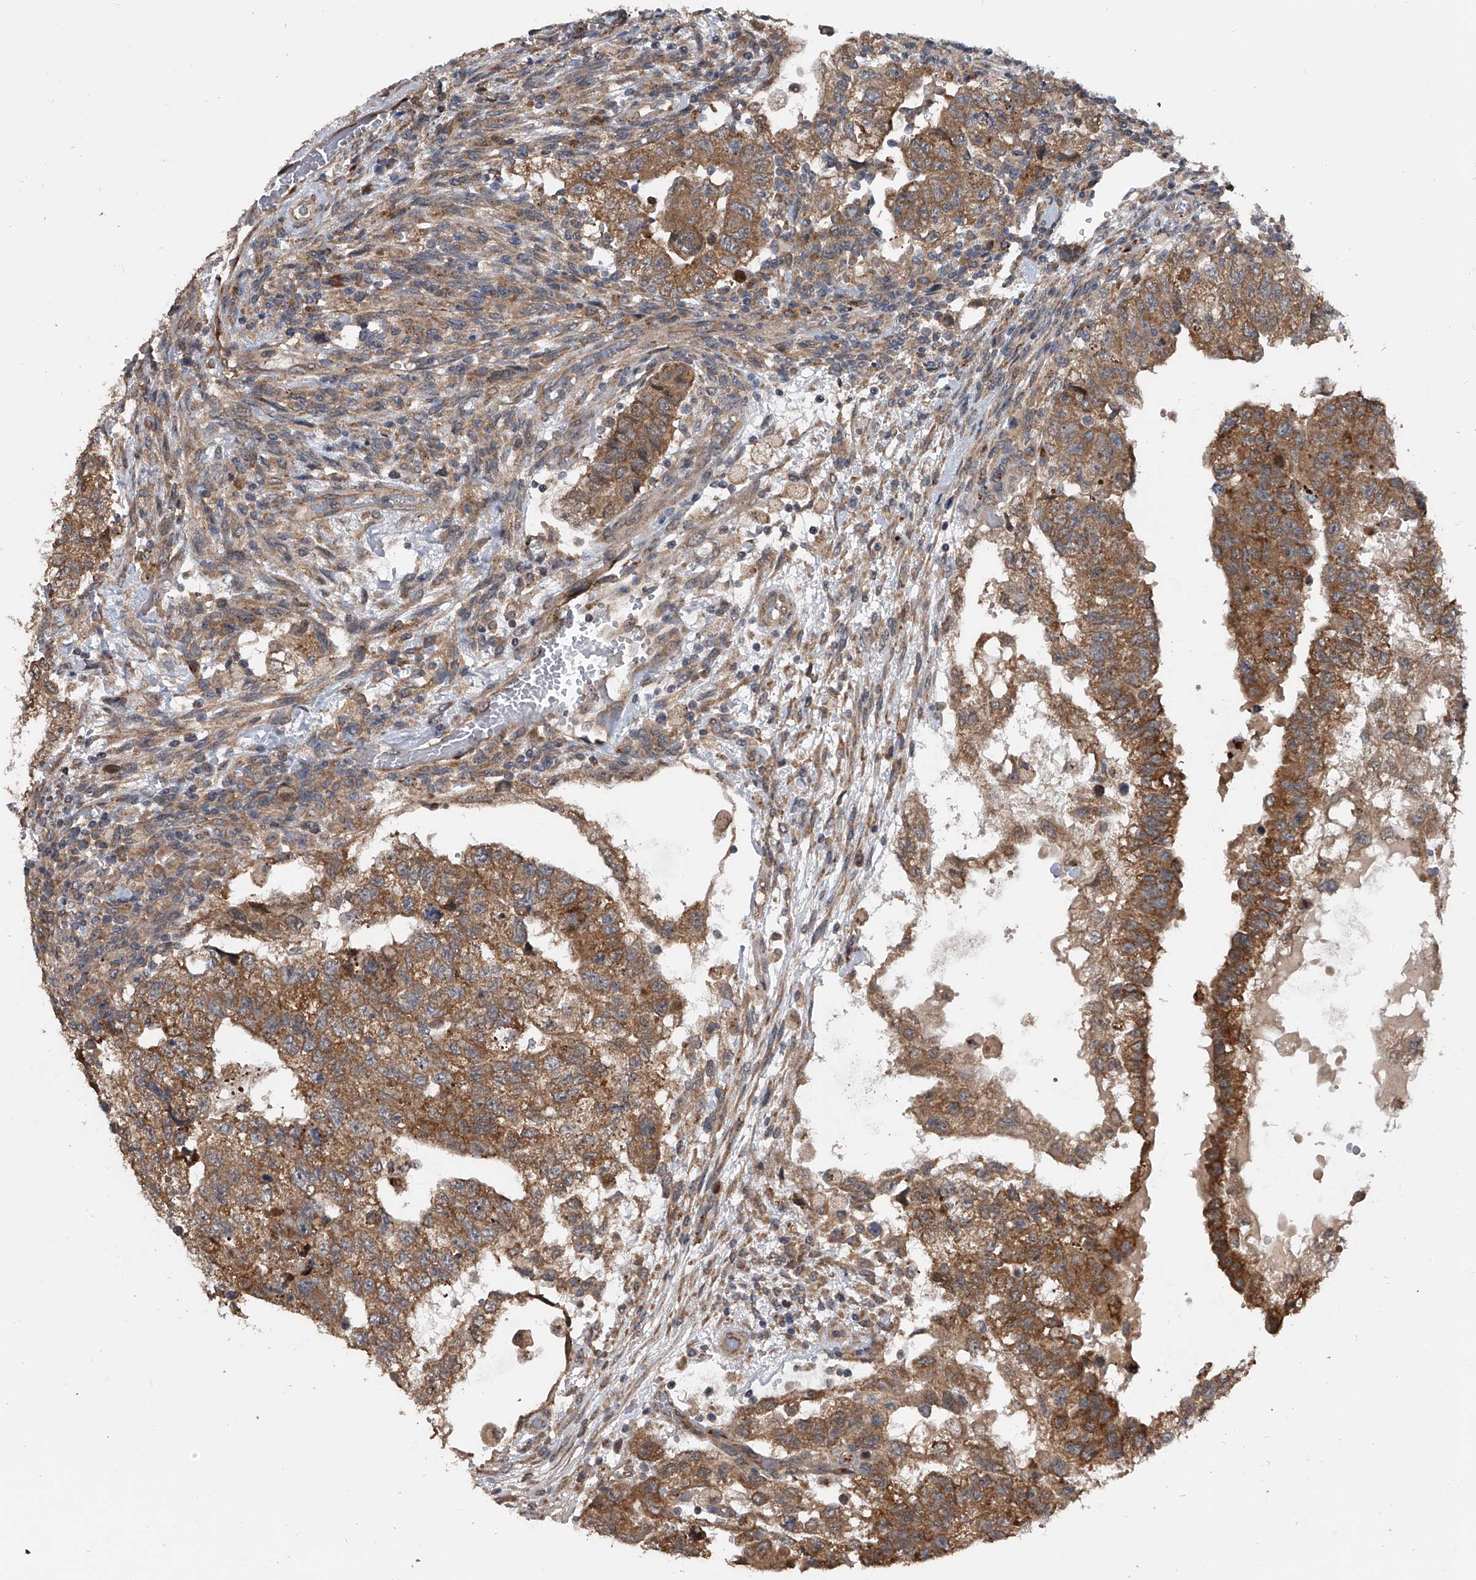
{"staining": {"intensity": "moderate", "quantity": ">75%", "location": "cytoplasmic/membranous"}, "tissue": "testis cancer", "cell_type": "Tumor cells", "image_type": "cancer", "snomed": [{"axis": "morphology", "description": "Carcinoma, Embryonal, NOS"}, {"axis": "topography", "description": "Testis"}], "caption": "Testis embryonal carcinoma stained with a brown dye displays moderate cytoplasmic/membranous positive positivity in about >75% of tumor cells.", "gene": "GEMIN8", "patient": {"sex": "male", "age": 36}}